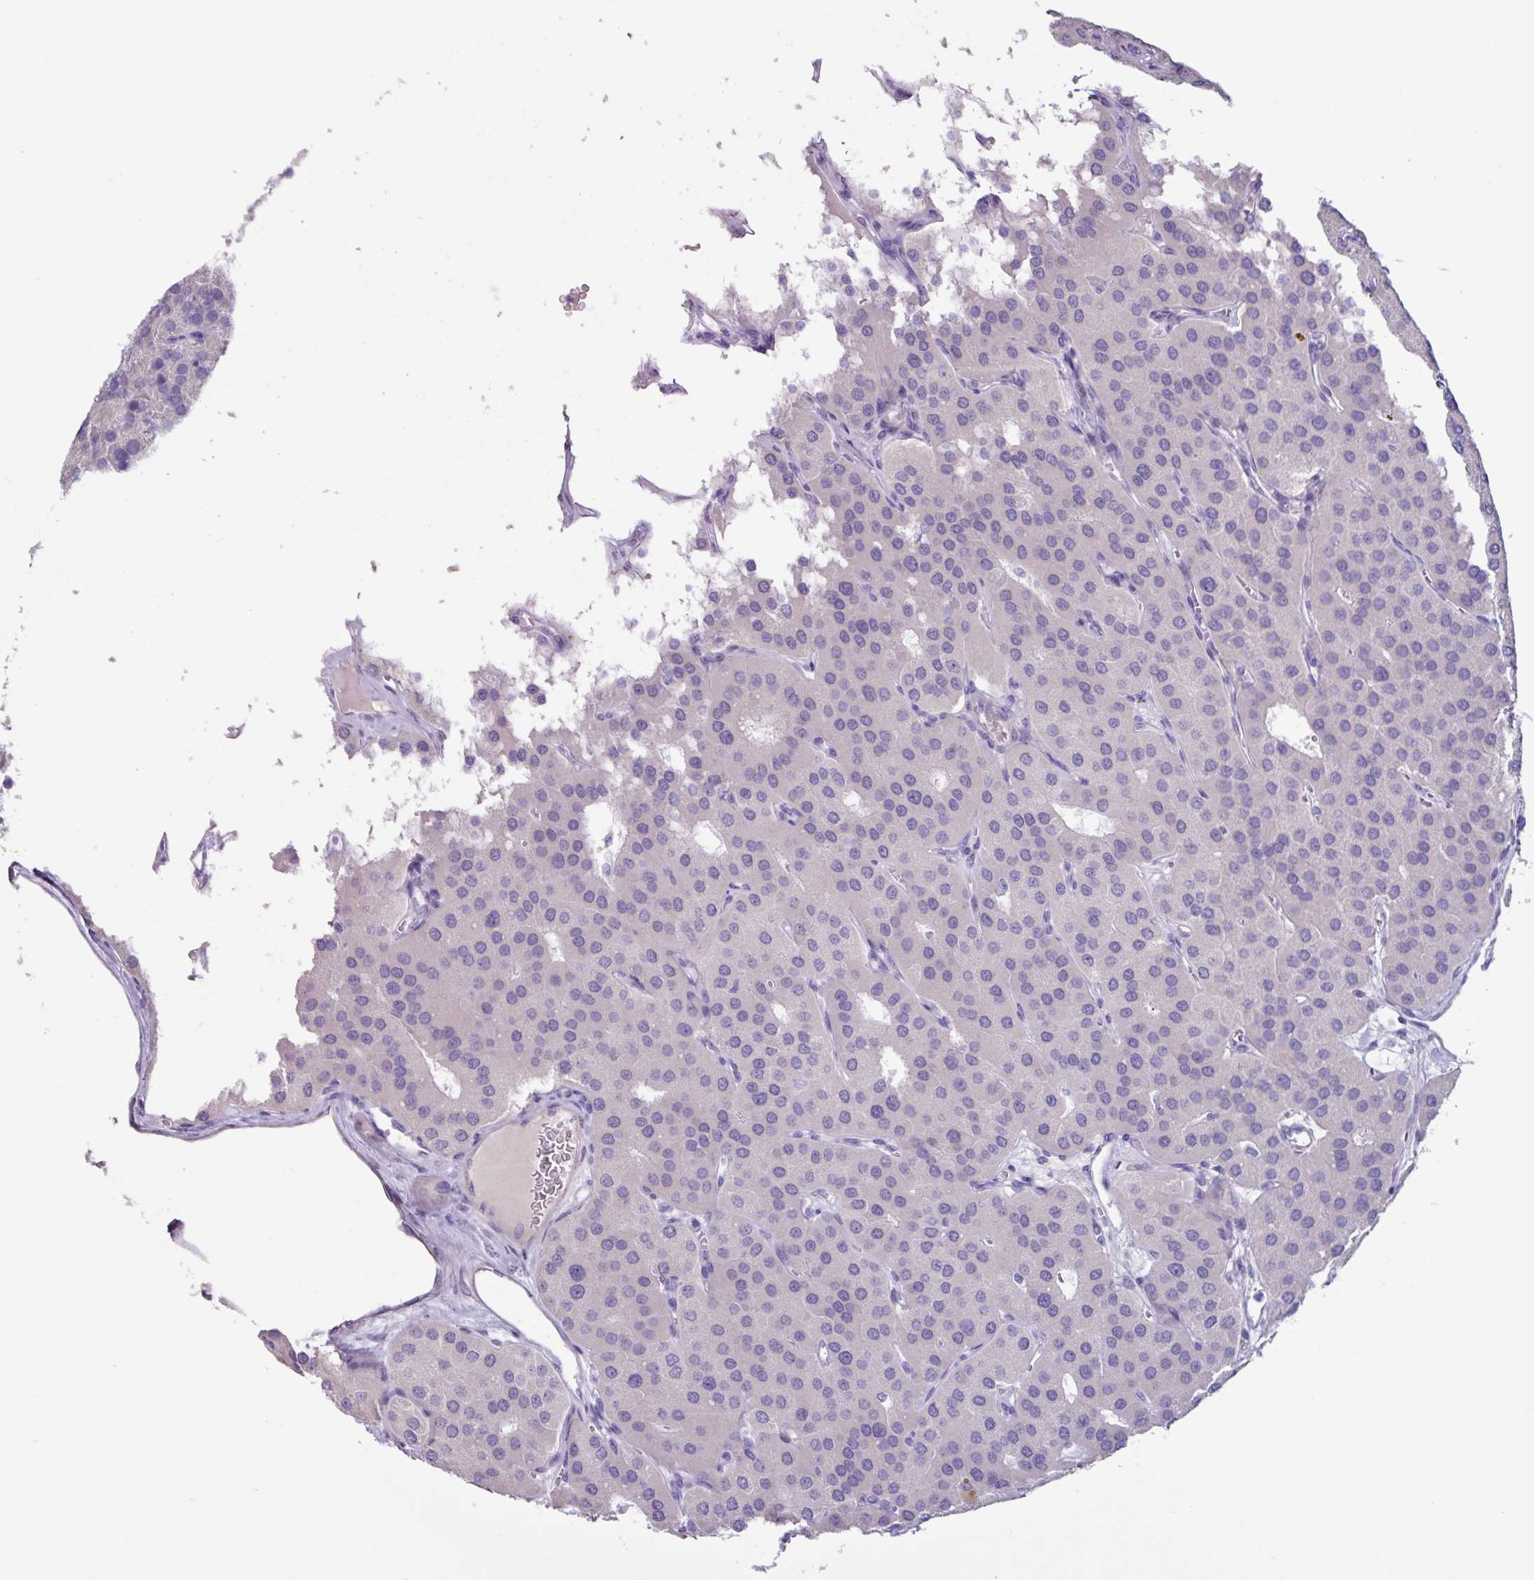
{"staining": {"intensity": "negative", "quantity": "none", "location": "none"}, "tissue": "parathyroid gland", "cell_type": "Glandular cells", "image_type": "normal", "snomed": [{"axis": "morphology", "description": "Normal tissue, NOS"}, {"axis": "morphology", "description": "Adenoma, NOS"}, {"axis": "topography", "description": "Parathyroid gland"}], "caption": "Immunohistochemistry micrograph of benign parathyroid gland: human parathyroid gland stained with DAB demonstrates no significant protein expression in glandular cells. (DAB (3,3'-diaminobenzidine) immunohistochemistry (IHC) with hematoxylin counter stain).", "gene": "OTX1", "patient": {"sex": "female", "age": 86}}